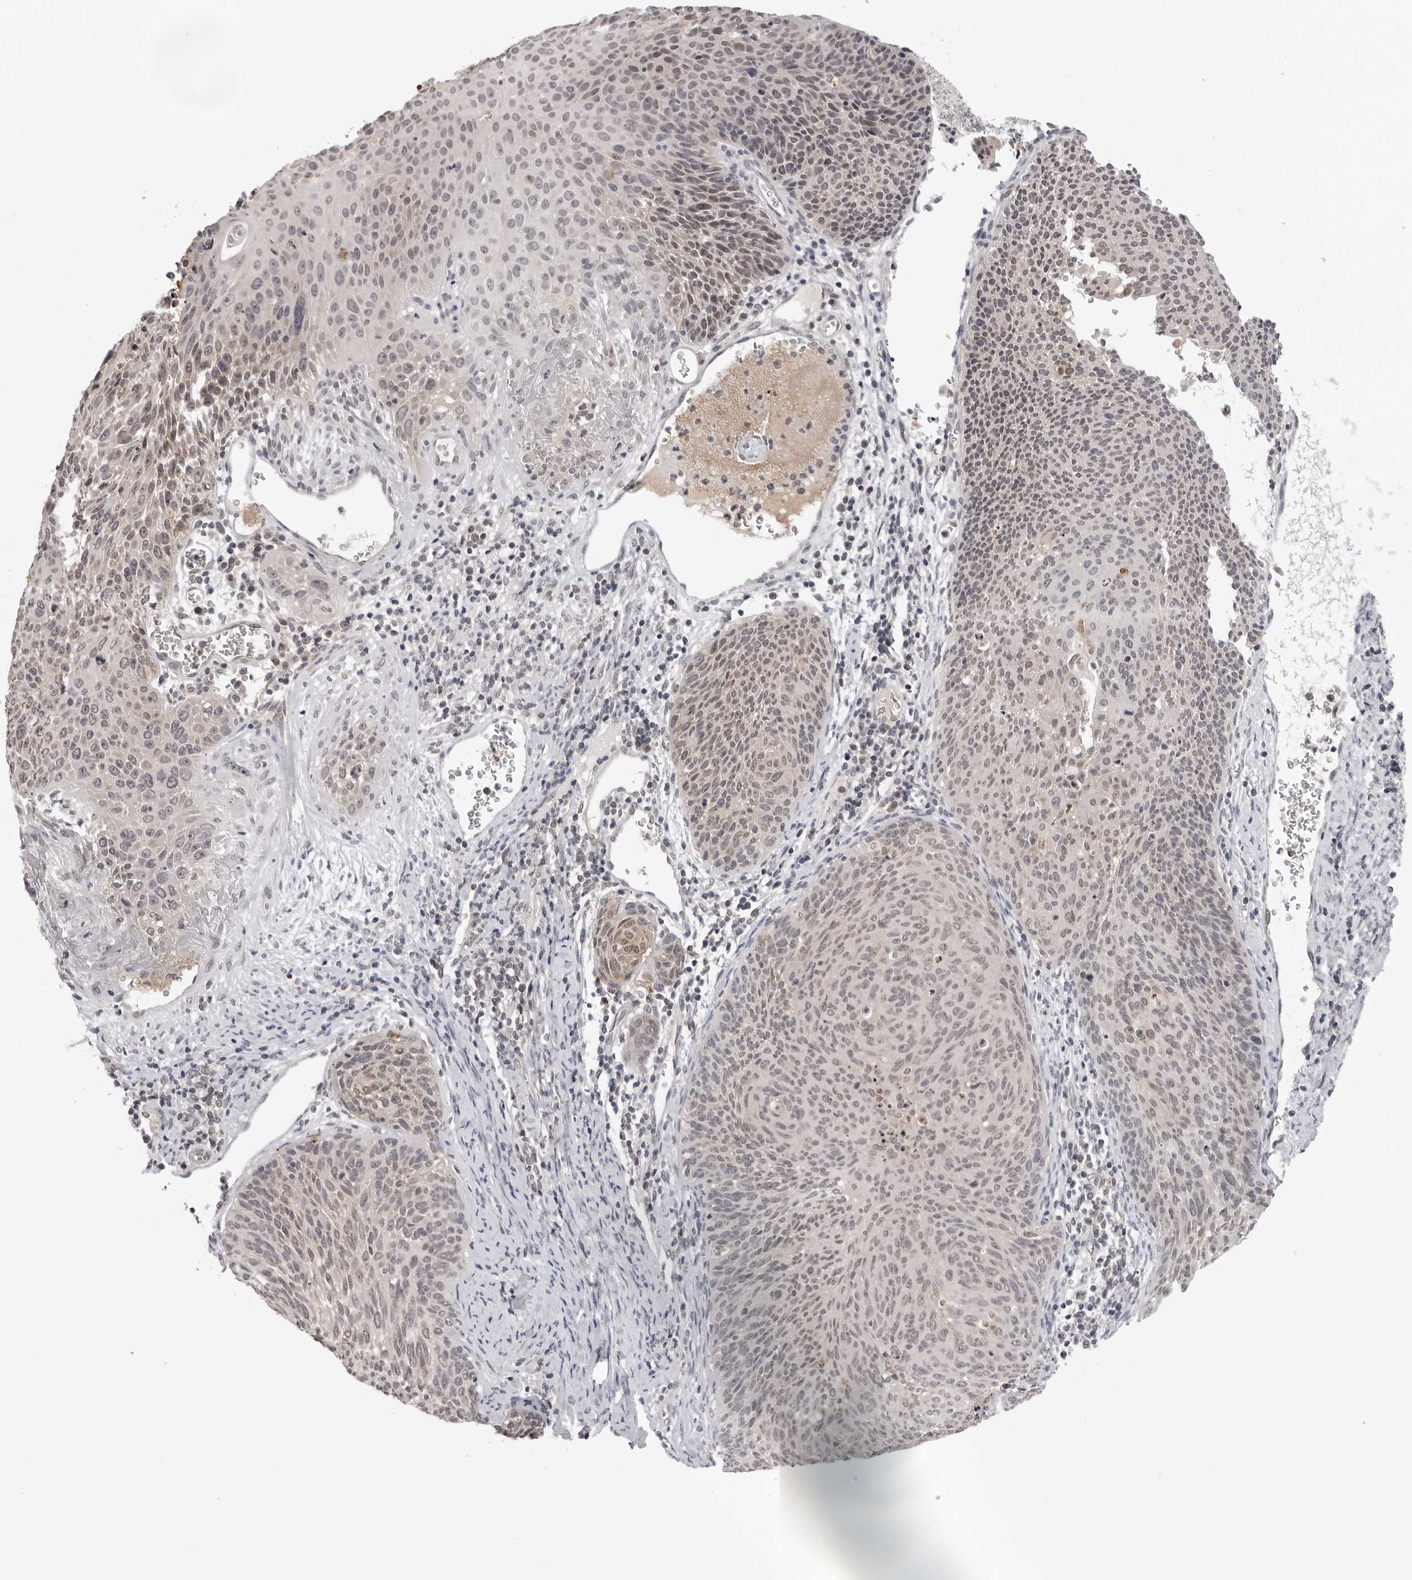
{"staining": {"intensity": "weak", "quantity": "25%-75%", "location": "nuclear"}, "tissue": "cervical cancer", "cell_type": "Tumor cells", "image_type": "cancer", "snomed": [{"axis": "morphology", "description": "Squamous cell carcinoma, NOS"}, {"axis": "topography", "description": "Cervix"}], "caption": "Protein staining of cervical cancer (squamous cell carcinoma) tissue displays weak nuclear positivity in approximately 25%-75% of tumor cells. (IHC, brightfield microscopy, high magnification).", "gene": "CDK20", "patient": {"sex": "female", "age": 55}}